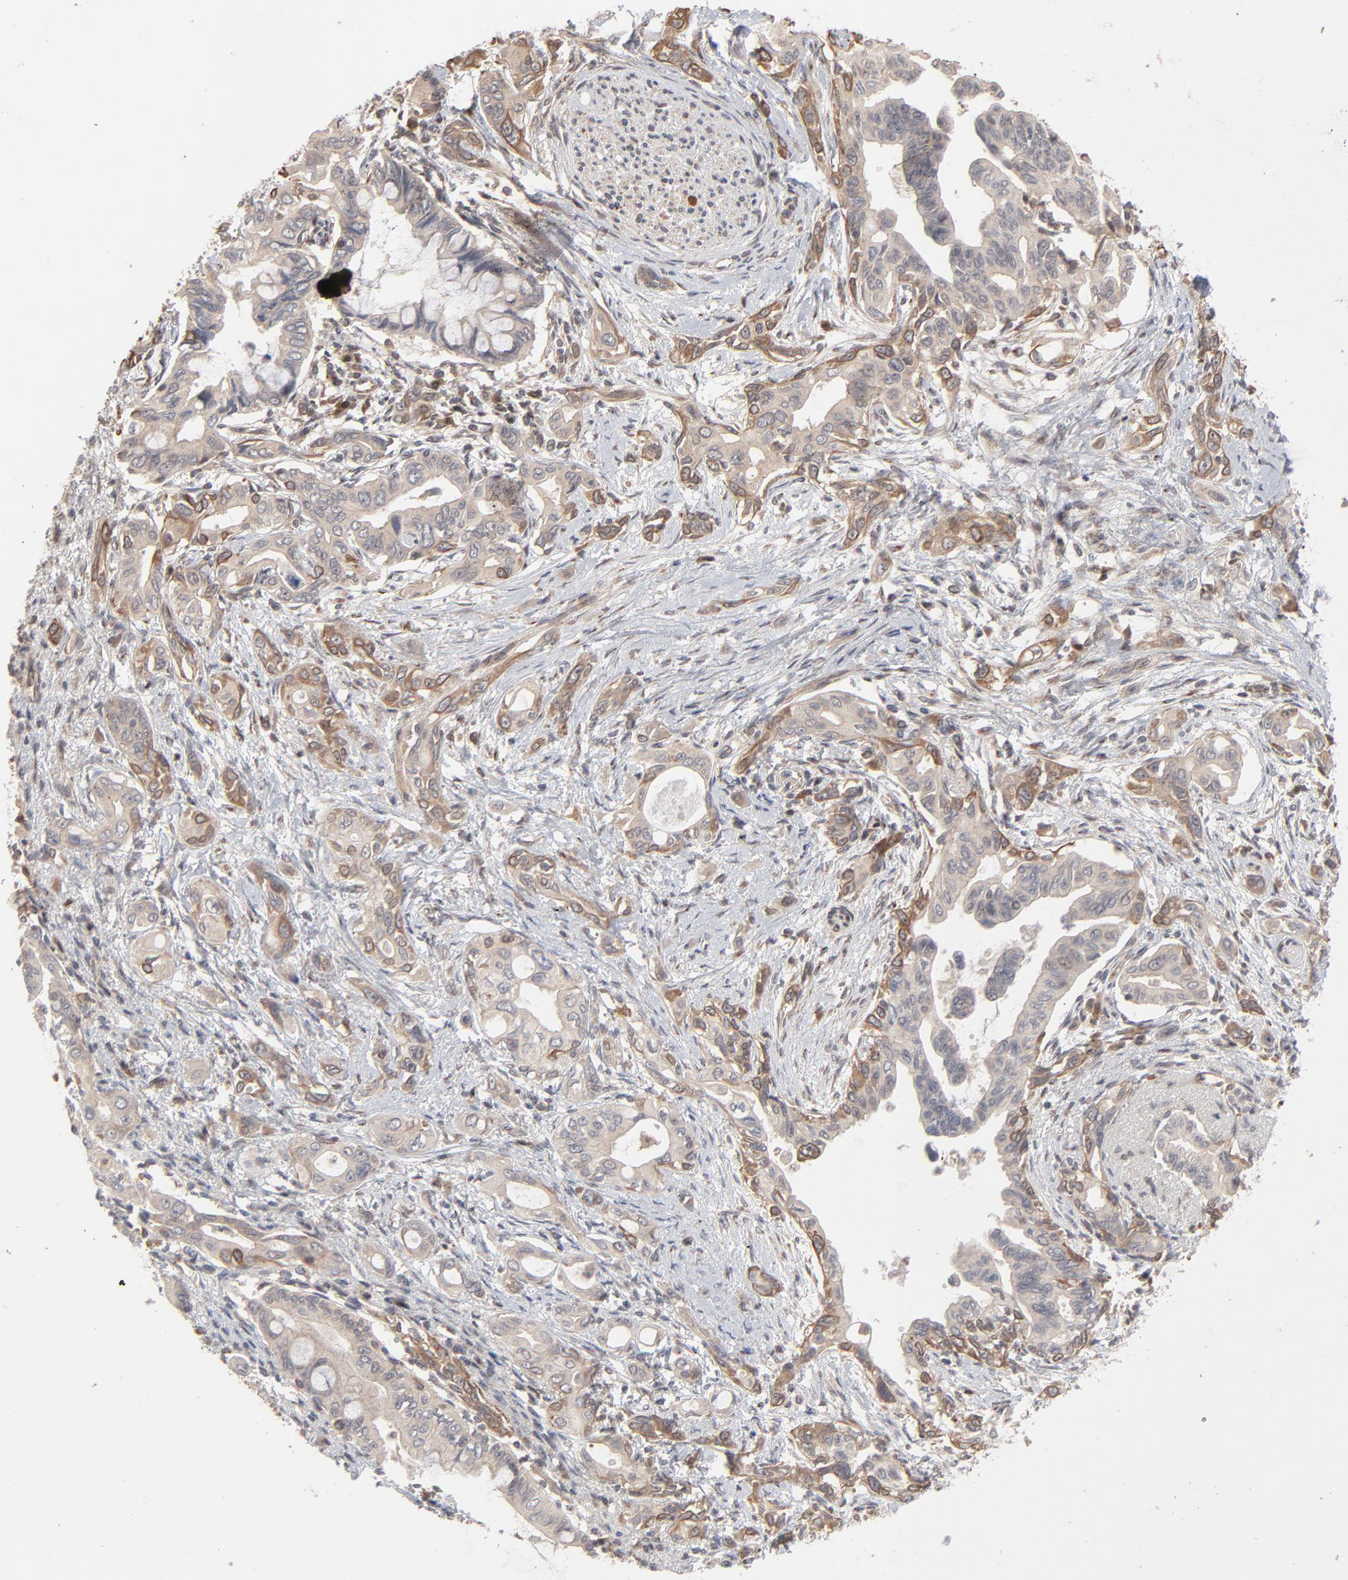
{"staining": {"intensity": "weak", "quantity": ">75%", "location": "cytoplasmic/membranous"}, "tissue": "pancreatic cancer", "cell_type": "Tumor cells", "image_type": "cancer", "snomed": [{"axis": "morphology", "description": "Adenocarcinoma, NOS"}, {"axis": "topography", "description": "Pancreas"}], "caption": "Weak cytoplasmic/membranous positivity for a protein is present in about >75% of tumor cells of pancreatic cancer using immunohistochemistry (IHC).", "gene": "SCFD1", "patient": {"sex": "female", "age": 60}}